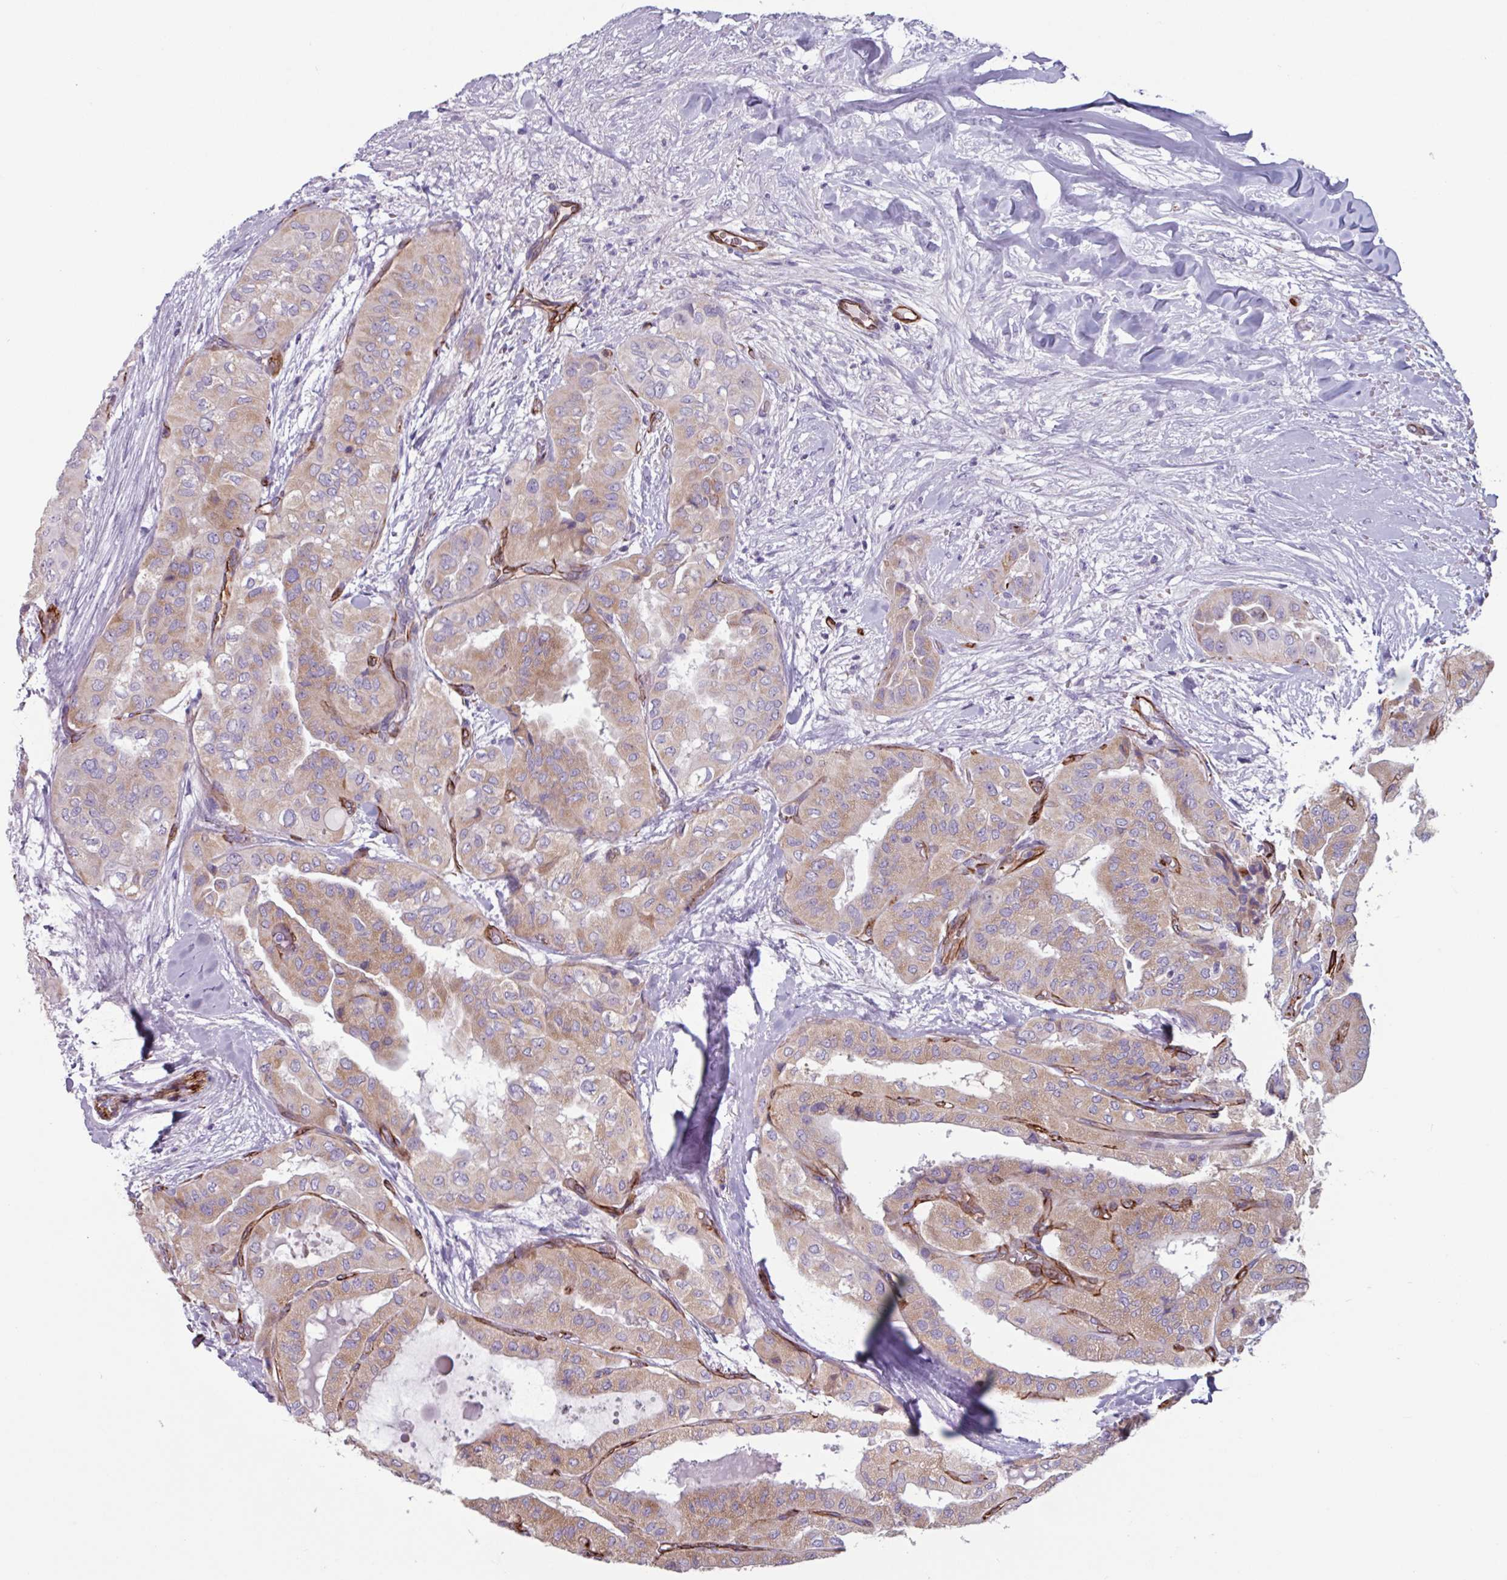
{"staining": {"intensity": "weak", "quantity": "25%-75%", "location": "cytoplasmic/membranous"}, "tissue": "thyroid cancer", "cell_type": "Tumor cells", "image_type": "cancer", "snomed": [{"axis": "morphology", "description": "Papillary adenocarcinoma, NOS"}, {"axis": "topography", "description": "Thyroid gland"}], "caption": "A brown stain labels weak cytoplasmic/membranous staining of a protein in papillary adenocarcinoma (thyroid) tumor cells.", "gene": "BTD", "patient": {"sex": "female", "age": 59}}